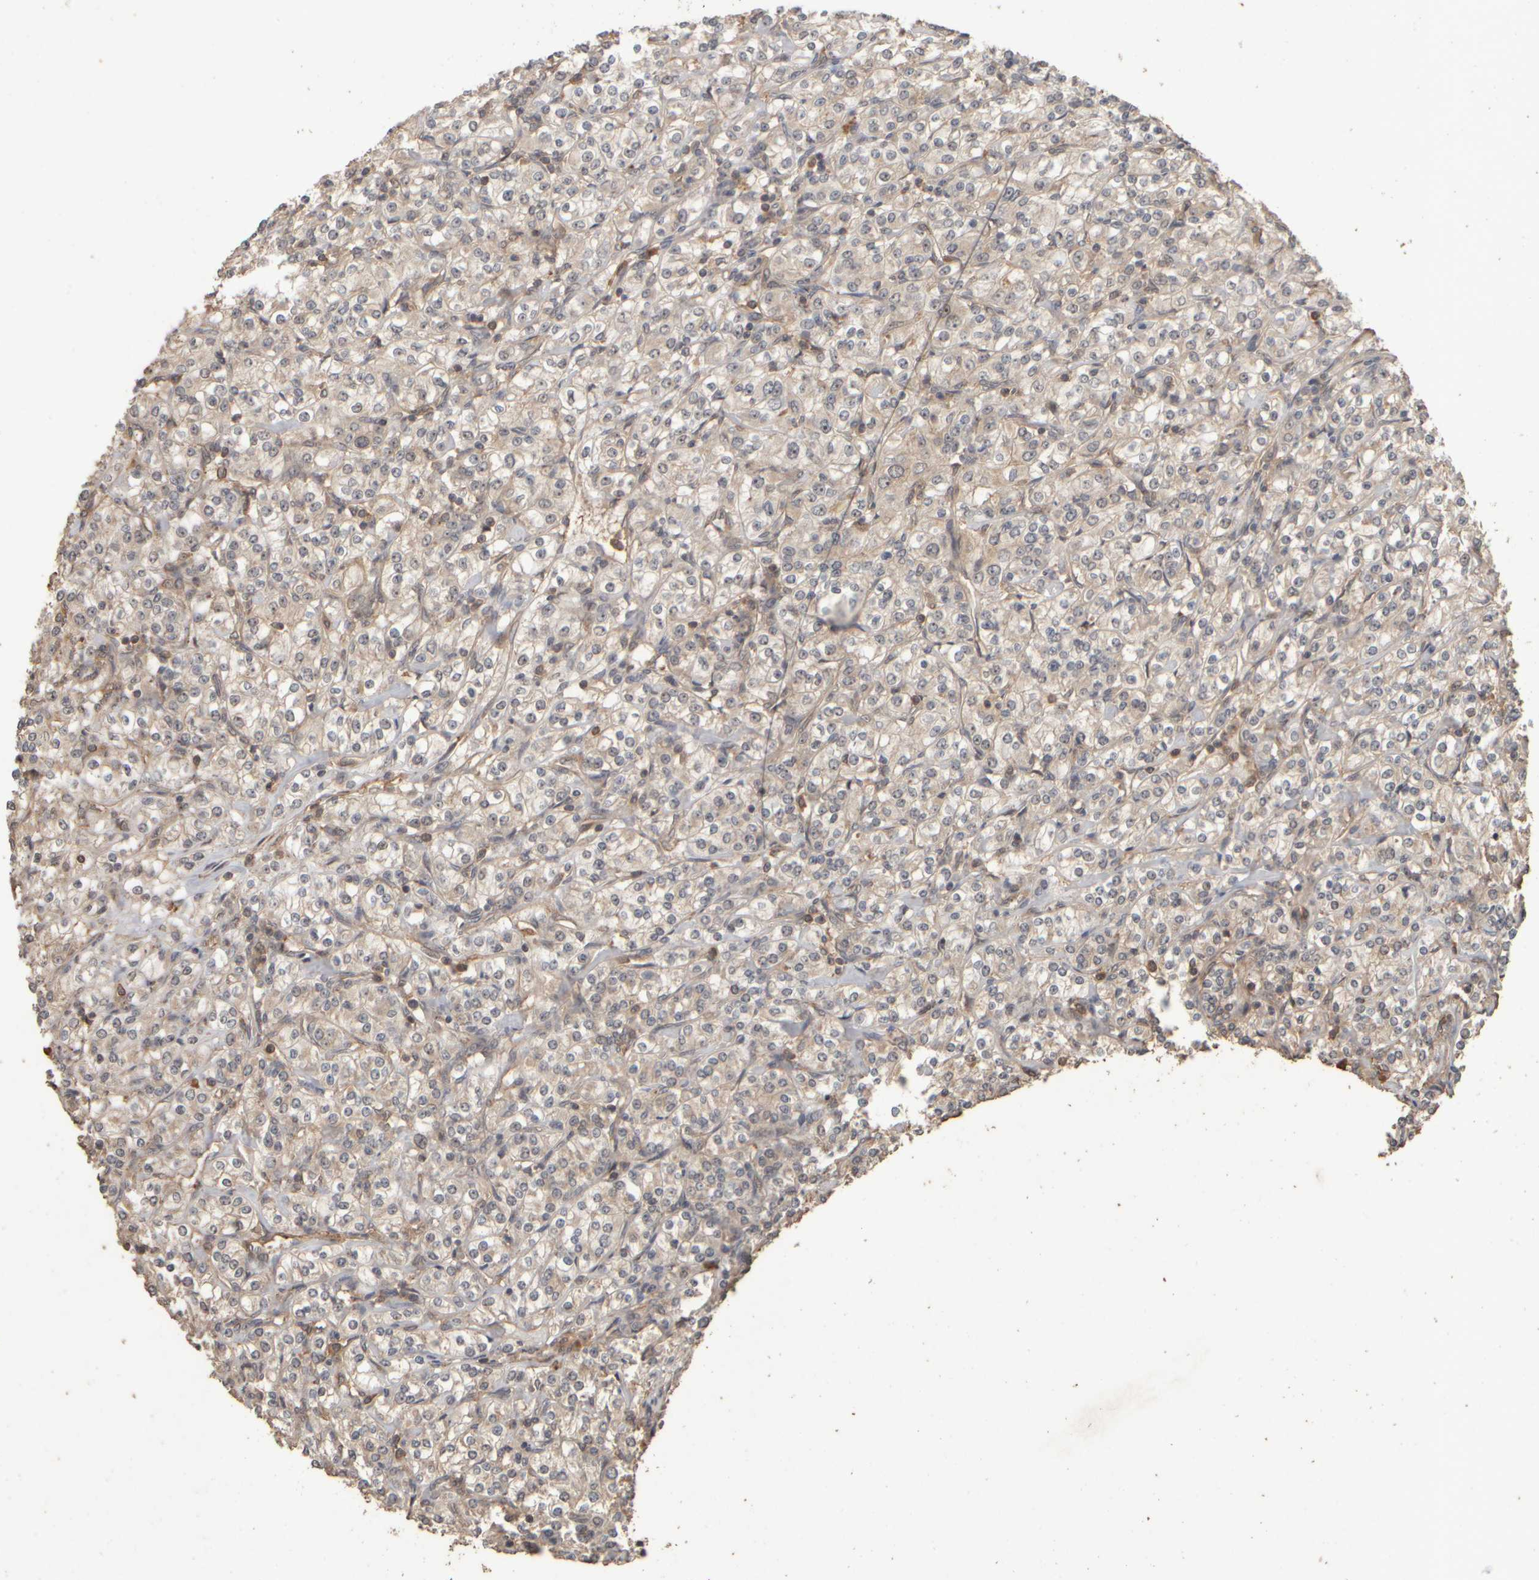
{"staining": {"intensity": "weak", "quantity": "<25%", "location": "cytoplasmic/membranous,nuclear"}, "tissue": "renal cancer", "cell_type": "Tumor cells", "image_type": "cancer", "snomed": [{"axis": "morphology", "description": "Adenocarcinoma, NOS"}, {"axis": "topography", "description": "Kidney"}], "caption": "DAB immunohistochemical staining of human adenocarcinoma (renal) demonstrates no significant staining in tumor cells.", "gene": "SPHK1", "patient": {"sex": "male", "age": 77}}